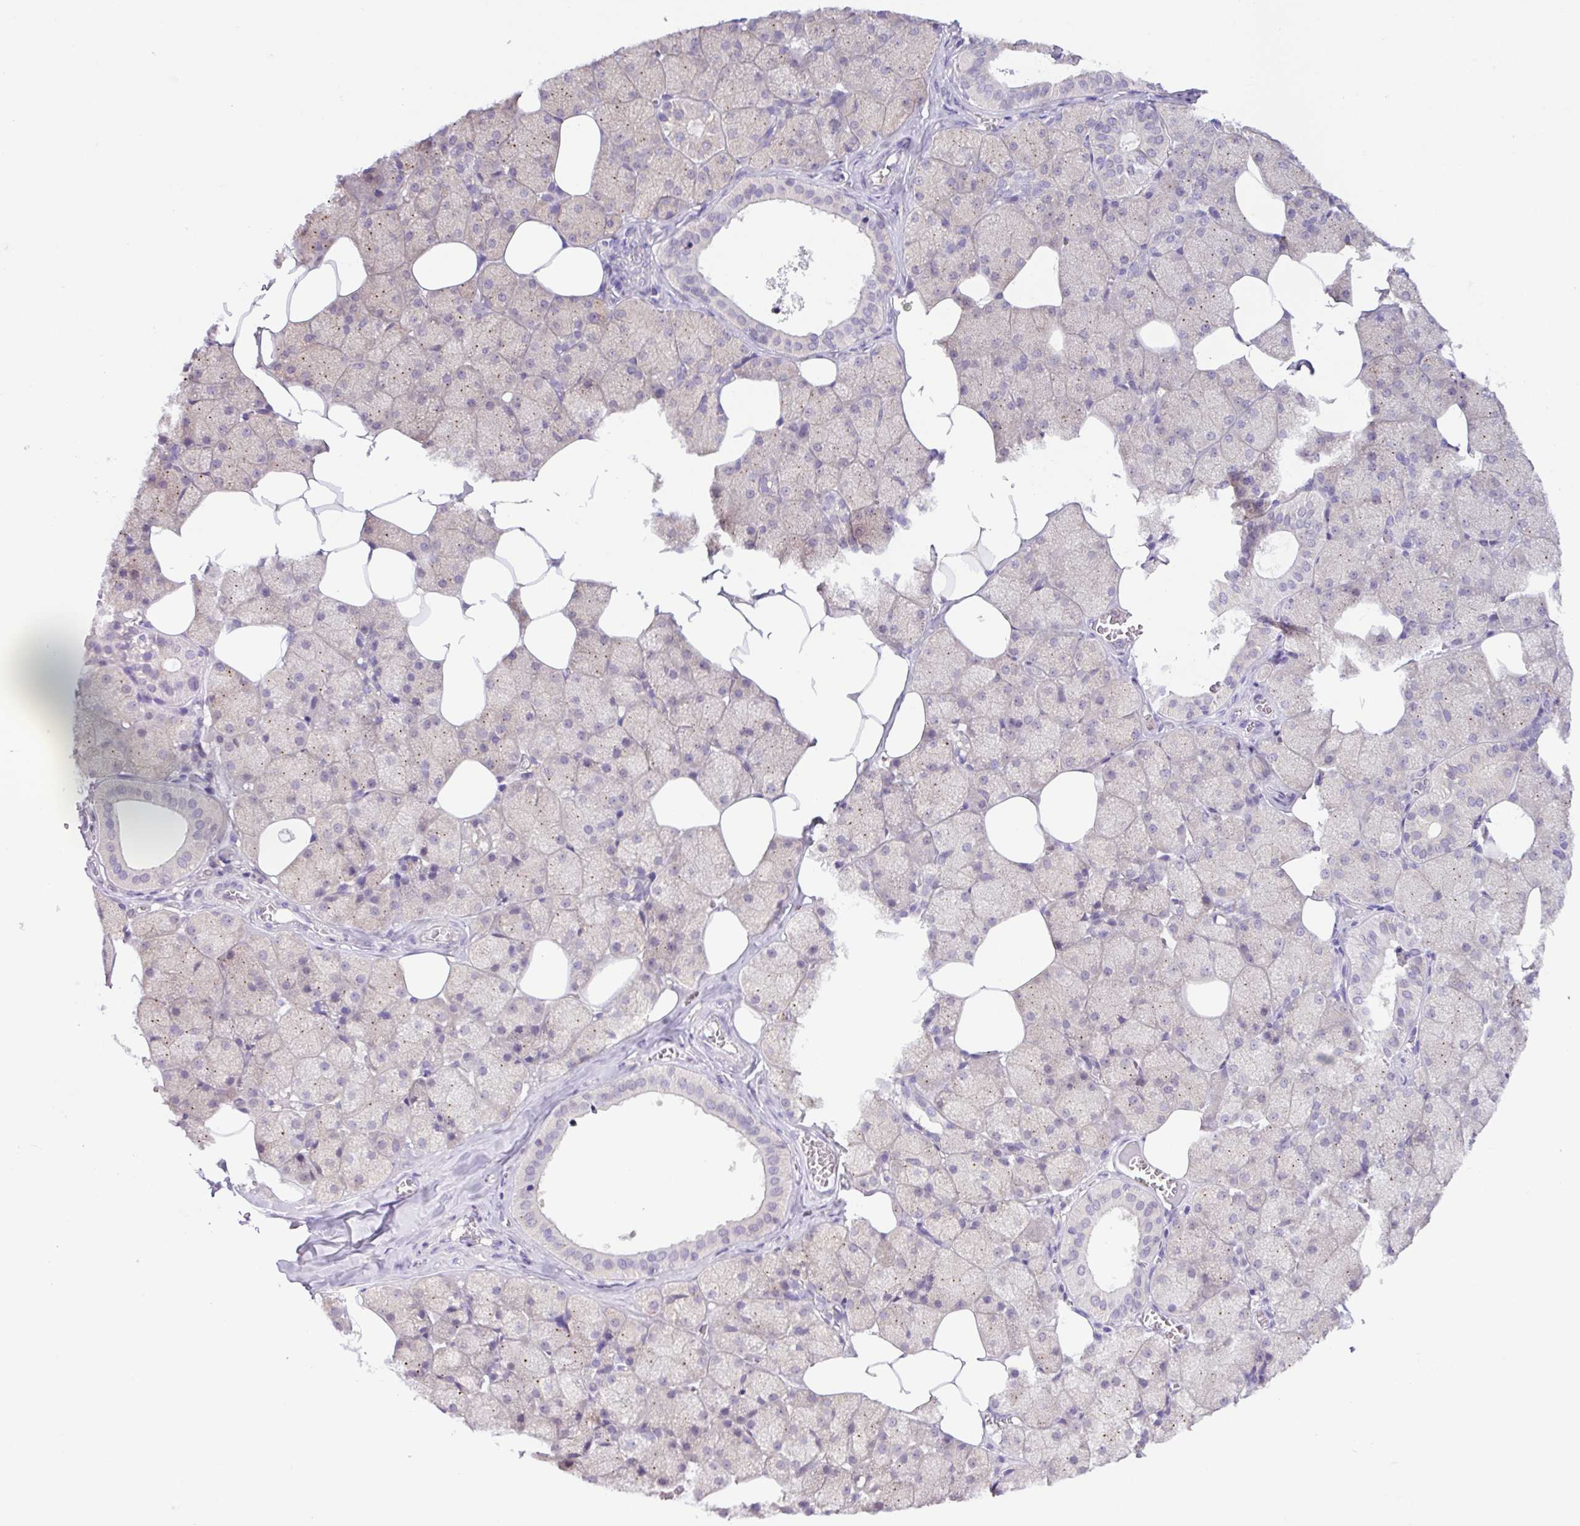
{"staining": {"intensity": "weak", "quantity": "<25%", "location": "cytoplasmic/membranous"}, "tissue": "salivary gland", "cell_type": "Glandular cells", "image_type": "normal", "snomed": [{"axis": "morphology", "description": "Normal tissue, NOS"}, {"axis": "topography", "description": "Salivary gland"}, {"axis": "topography", "description": "Peripheral nerve tissue"}], "caption": "A high-resolution photomicrograph shows immunohistochemistry (IHC) staining of unremarkable salivary gland, which demonstrates no significant expression in glandular cells. (DAB immunohistochemistry (IHC) with hematoxylin counter stain).", "gene": "TONSL", "patient": {"sex": "male", "age": 38}}